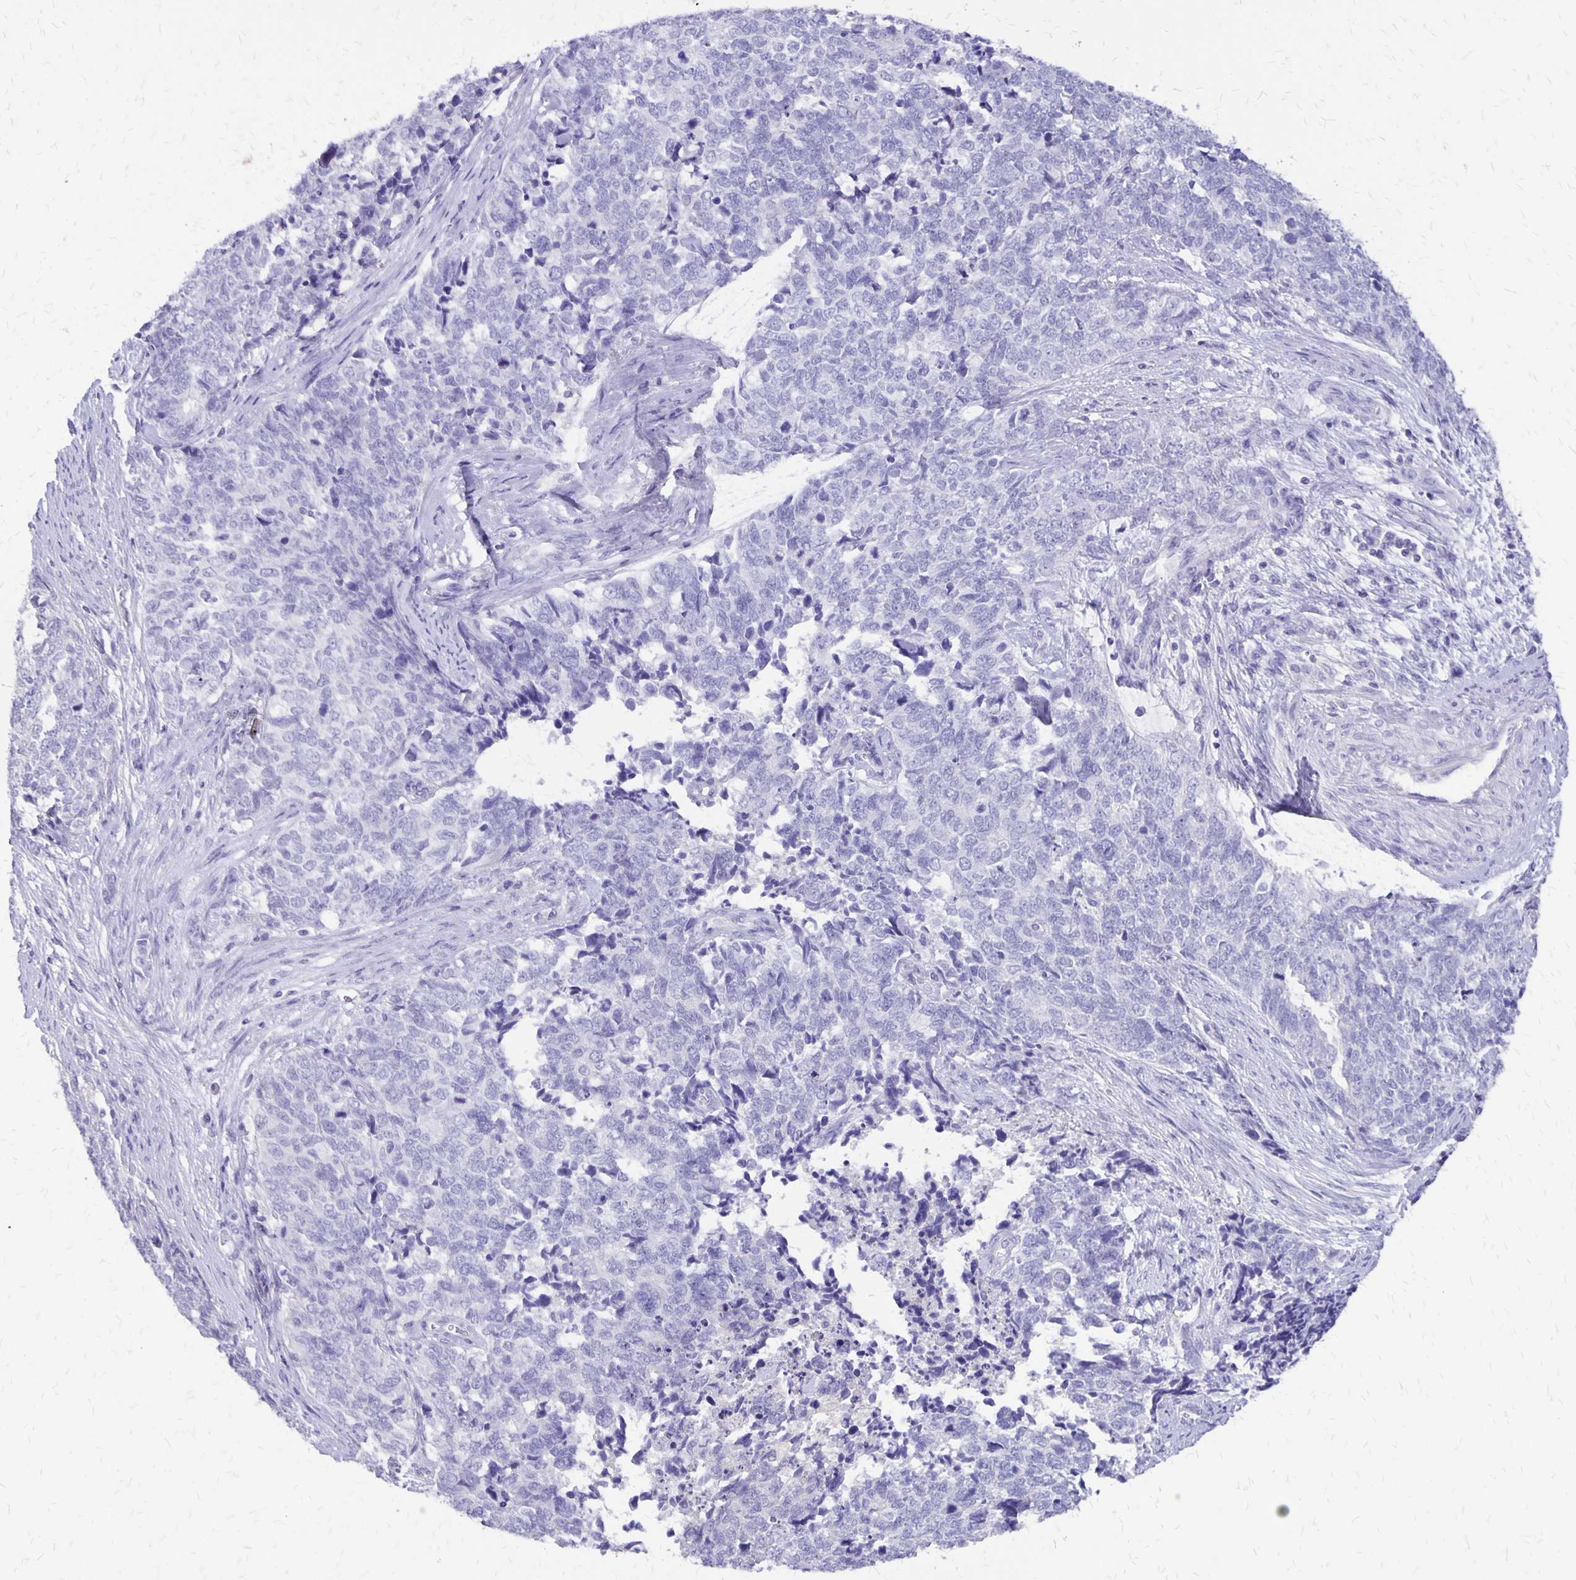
{"staining": {"intensity": "negative", "quantity": "none", "location": "none"}, "tissue": "cervical cancer", "cell_type": "Tumor cells", "image_type": "cancer", "snomed": [{"axis": "morphology", "description": "Adenocarcinoma, NOS"}, {"axis": "topography", "description": "Cervix"}], "caption": "Immunohistochemistry (IHC) image of human adenocarcinoma (cervical) stained for a protein (brown), which shows no positivity in tumor cells. Nuclei are stained in blue.", "gene": "SI", "patient": {"sex": "female", "age": 63}}